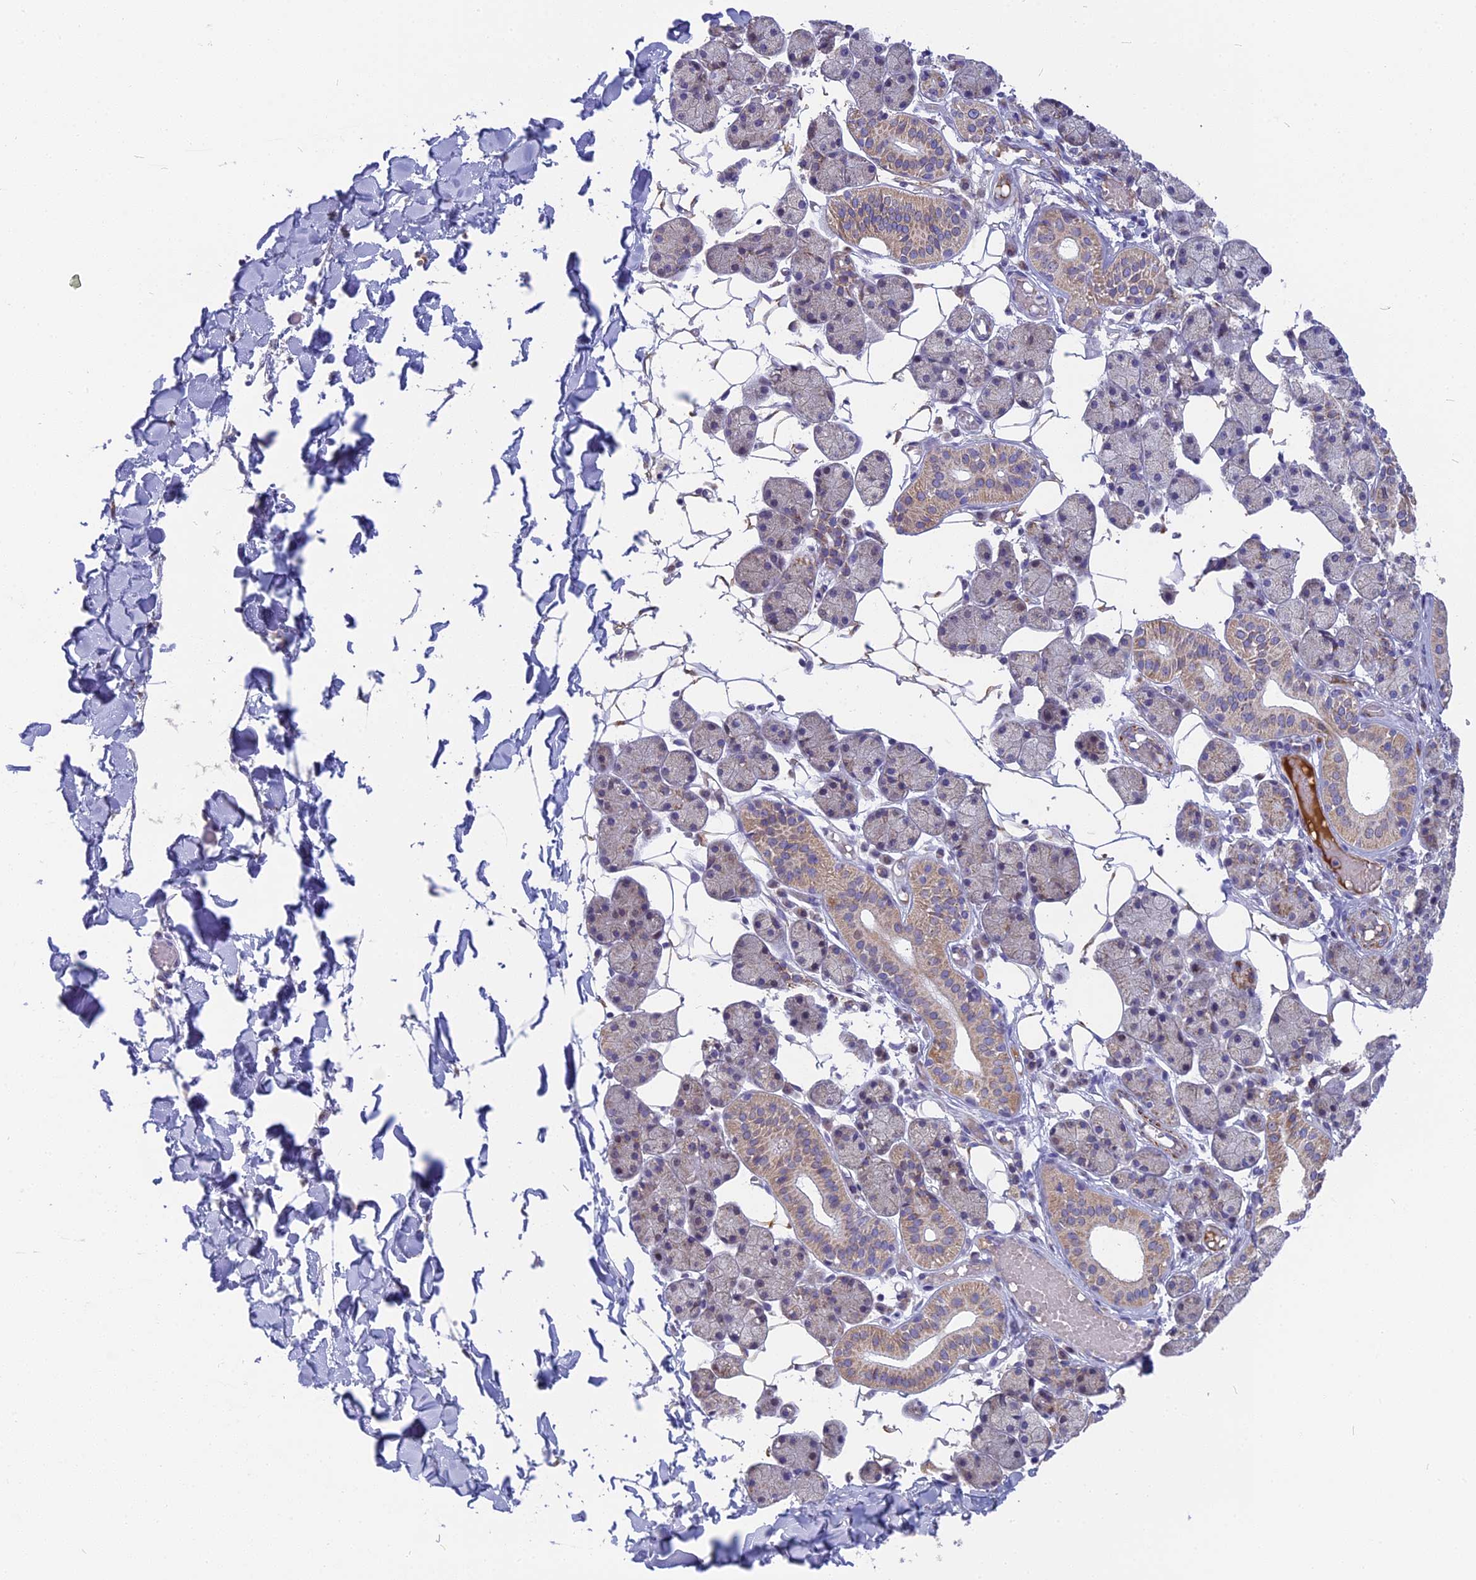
{"staining": {"intensity": "strong", "quantity": "<25%", "location": "cytoplasmic/membranous"}, "tissue": "salivary gland", "cell_type": "Glandular cells", "image_type": "normal", "snomed": [{"axis": "morphology", "description": "Normal tissue, NOS"}, {"axis": "topography", "description": "Salivary gland"}], "caption": "Strong cytoplasmic/membranous positivity for a protein is appreciated in approximately <25% of glandular cells of normal salivary gland using immunohistochemistry (IHC).", "gene": "DTWD1", "patient": {"sex": "female", "age": 33}}